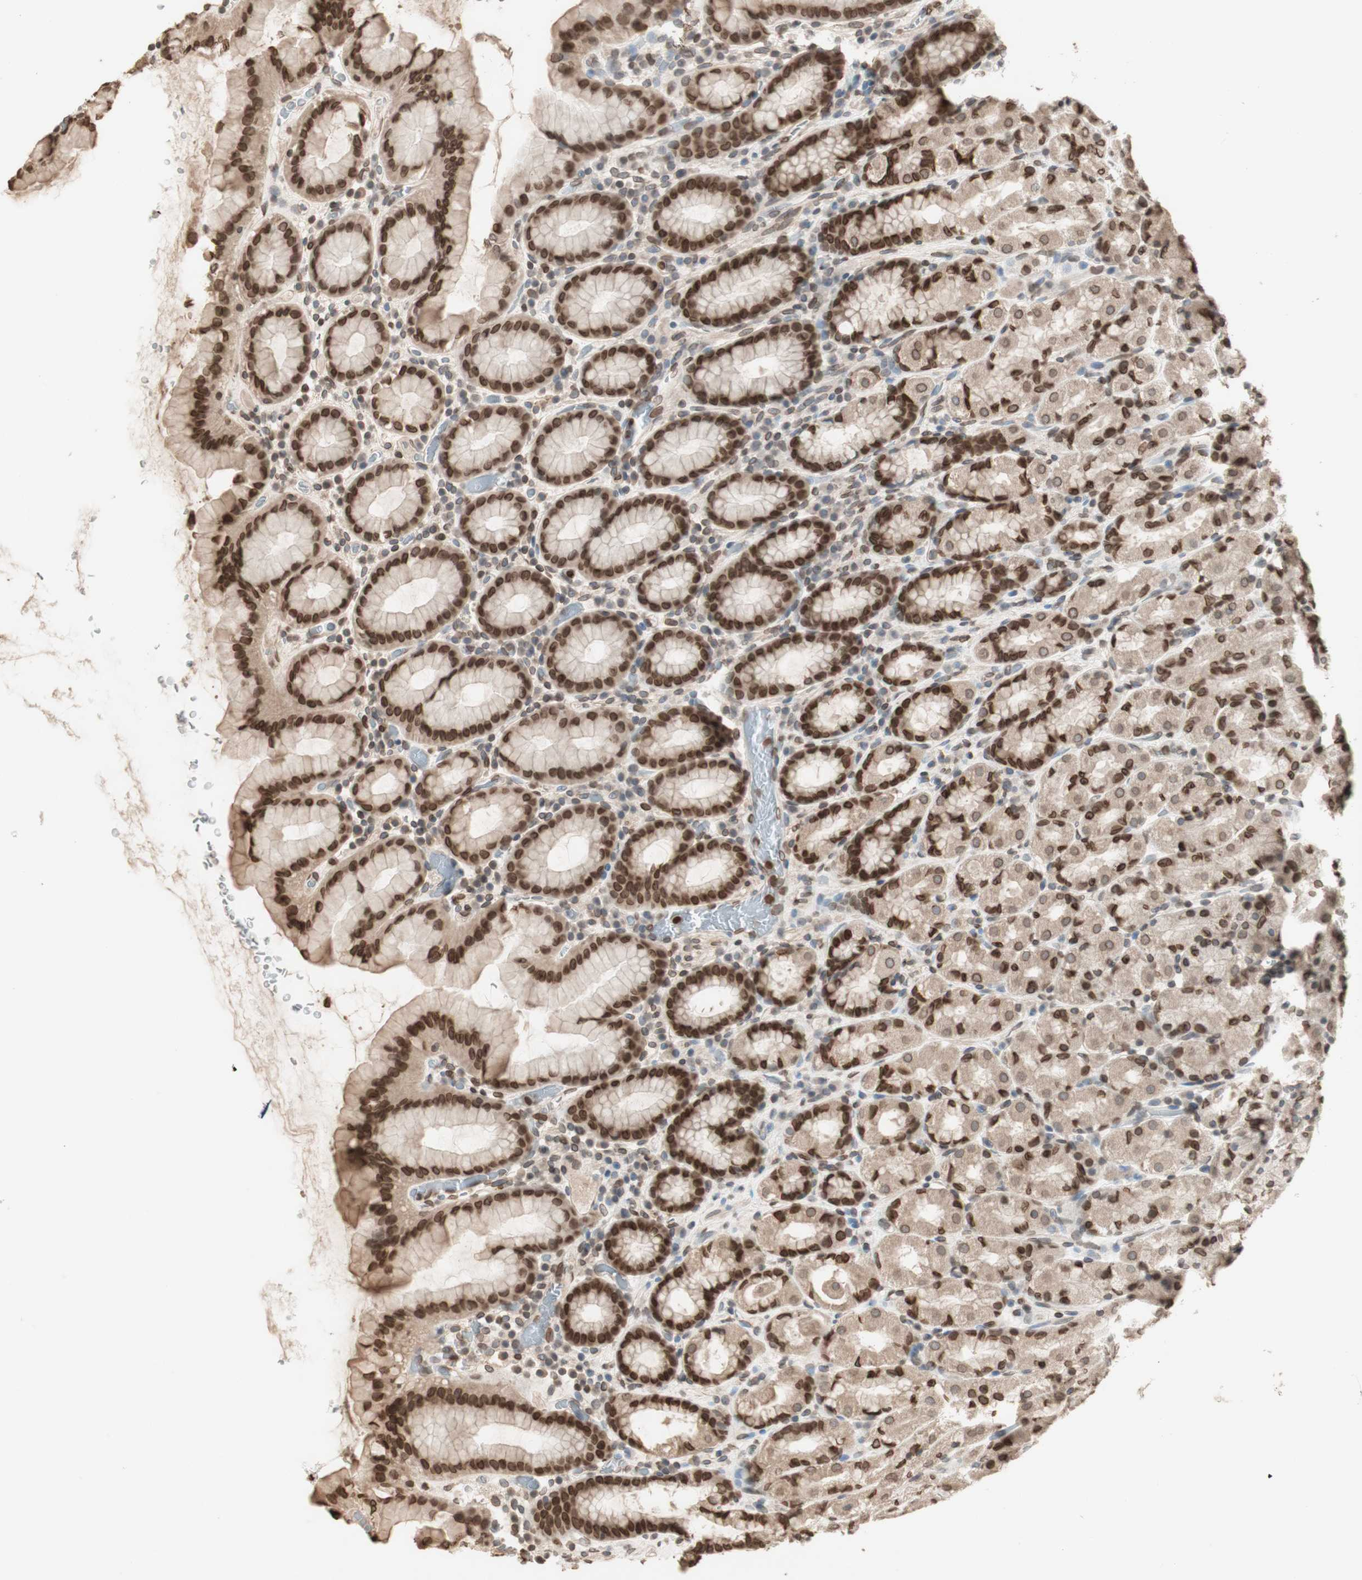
{"staining": {"intensity": "moderate", "quantity": ">75%", "location": "cytoplasmic/membranous,nuclear"}, "tissue": "stomach", "cell_type": "Glandular cells", "image_type": "normal", "snomed": [{"axis": "morphology", "description": "Normal tissue, NOS"}, {"axis": "topography", "description": "Stomach, upper"}], "caption": "This photomicrograph demonstrates IHC staining of normal stomach, with medium moderate cytoplasmic/membranous,nuclear staining in approximately >75% of glandular cells.", "gene": "TMPO", "patient": {"sex": "male", "age": 68}}